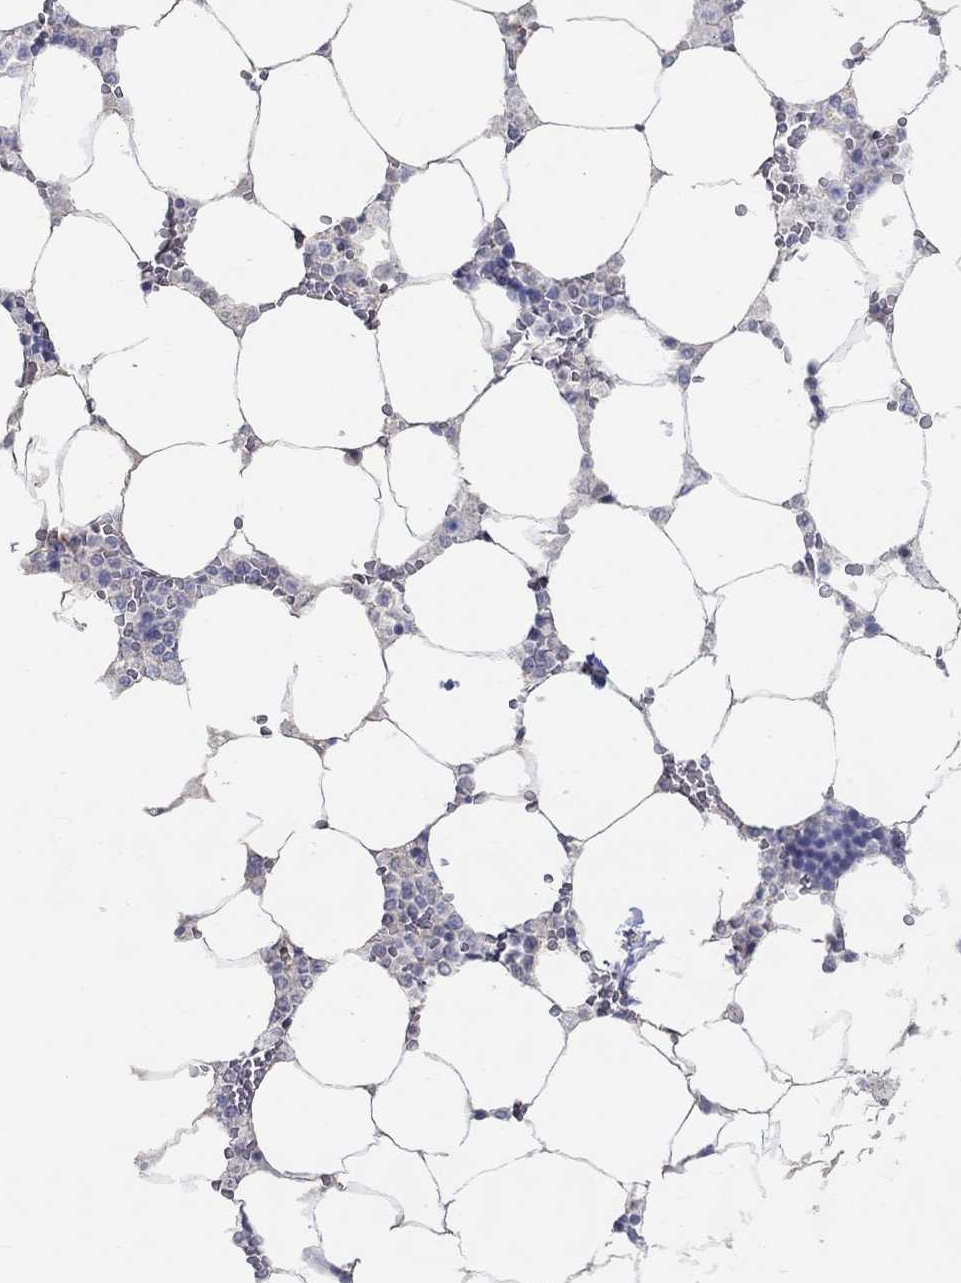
{"staining": {"intensity": "weak", "quantity": "<25%", "location": "cytoplasmic/membranous"}, "tissue": "bone marrow", "cell_type": "Hematopoietic cells", "image_type": "normal", "snomed": [{"axis": "morphology", "description": "Normal tissue, NOS"}, {"axis": "topography", "description": "Bone marrow"}], "caption": "High power microscopy image of an immunohistochemistry photomicrograph of normal bone marrow, revealing no significant expression in hematopoietic cells.", "gene": "FGF2", "patient": {"sex": "male", "age": 63}}